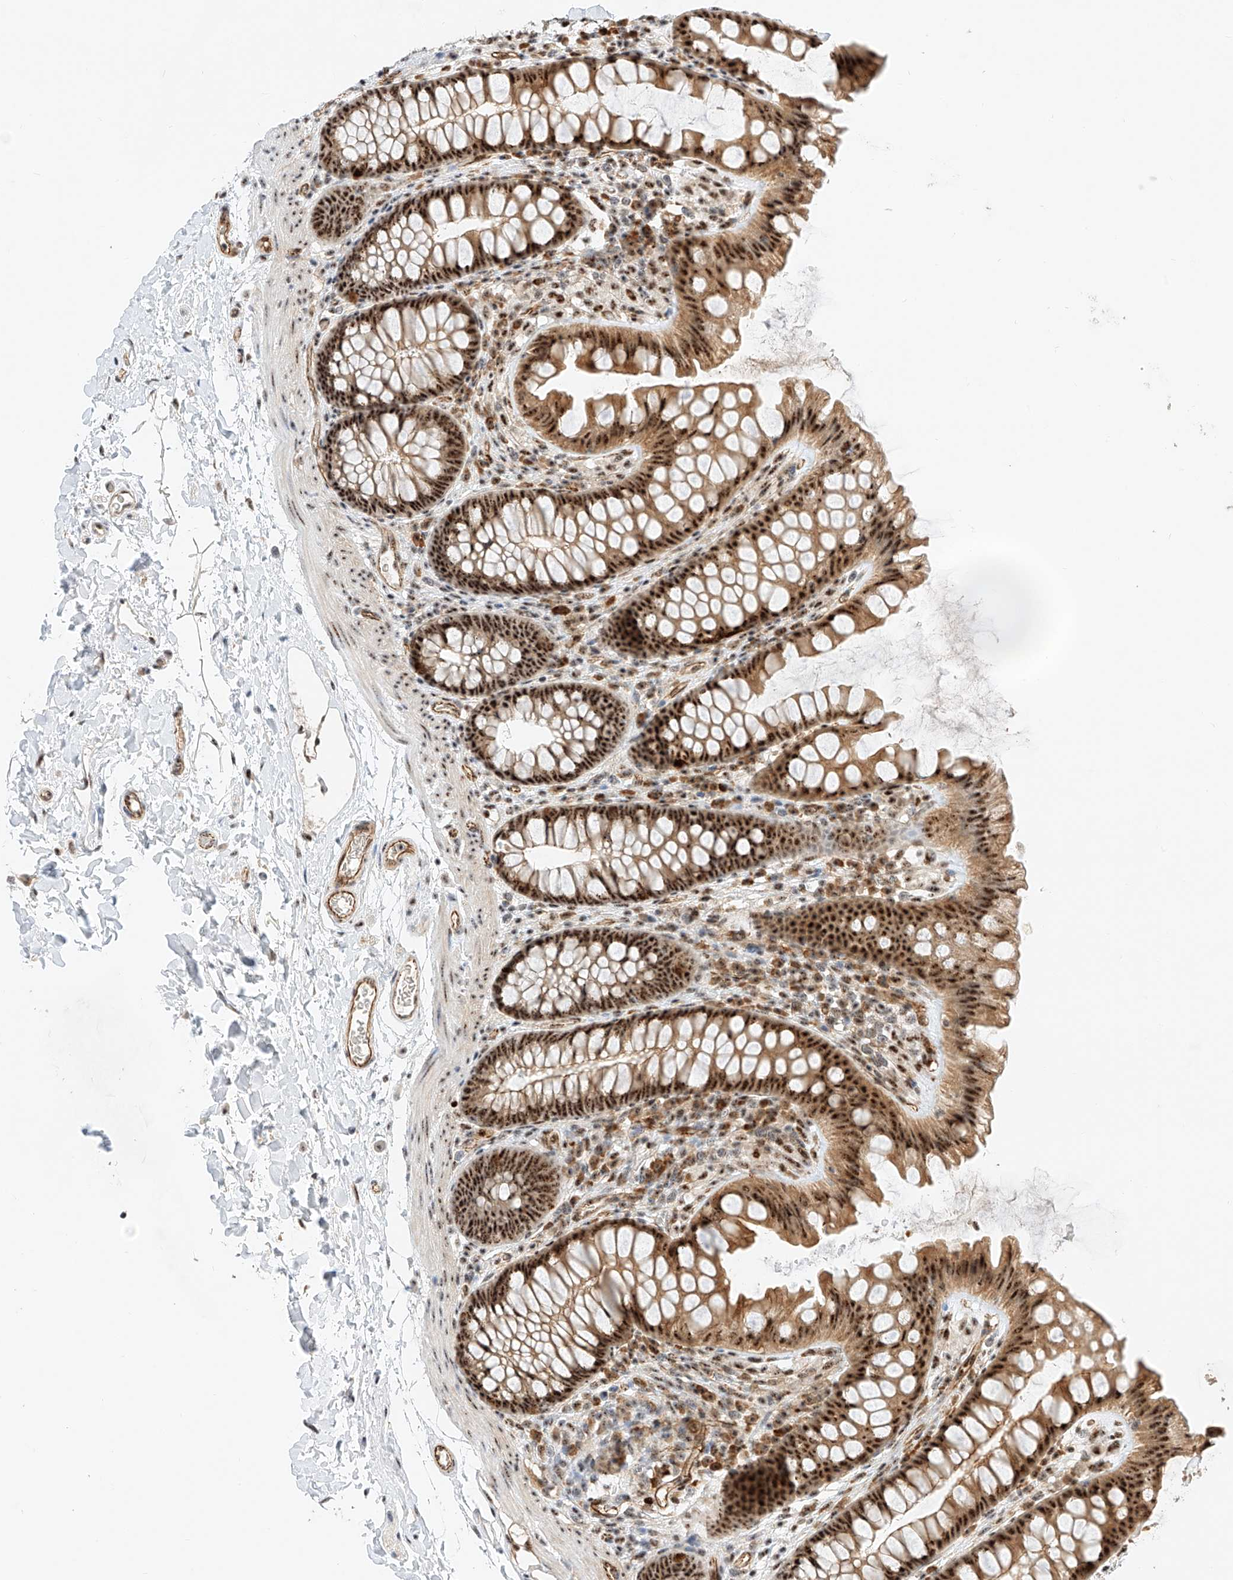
{"staining": {"intensity": "strong", "quantity": ">75%", "location": "cytoplasmic/membranous,nuclear"}, "tissue": "colon", "cell_type": "Endothelial cells", "image_type": "normal", "snomed": [{"axis": "morphology", "description": "Normal tissue, NOS"}, {"axis": "topography", "description": "Colon"}], "caption": "Endothelial cells display high levels of strong cytoplasmic/membranous,nuclear positivity in about >75% of cells in unremarkable human colon. The staining was performed using DAB to visualize the protein expression in brown, while the nuclei were stained in blue with hematoxylin (Magnification: 20x).", "gene": "ATXN7L2", "patient": {"sex": "female", "age": 62}}